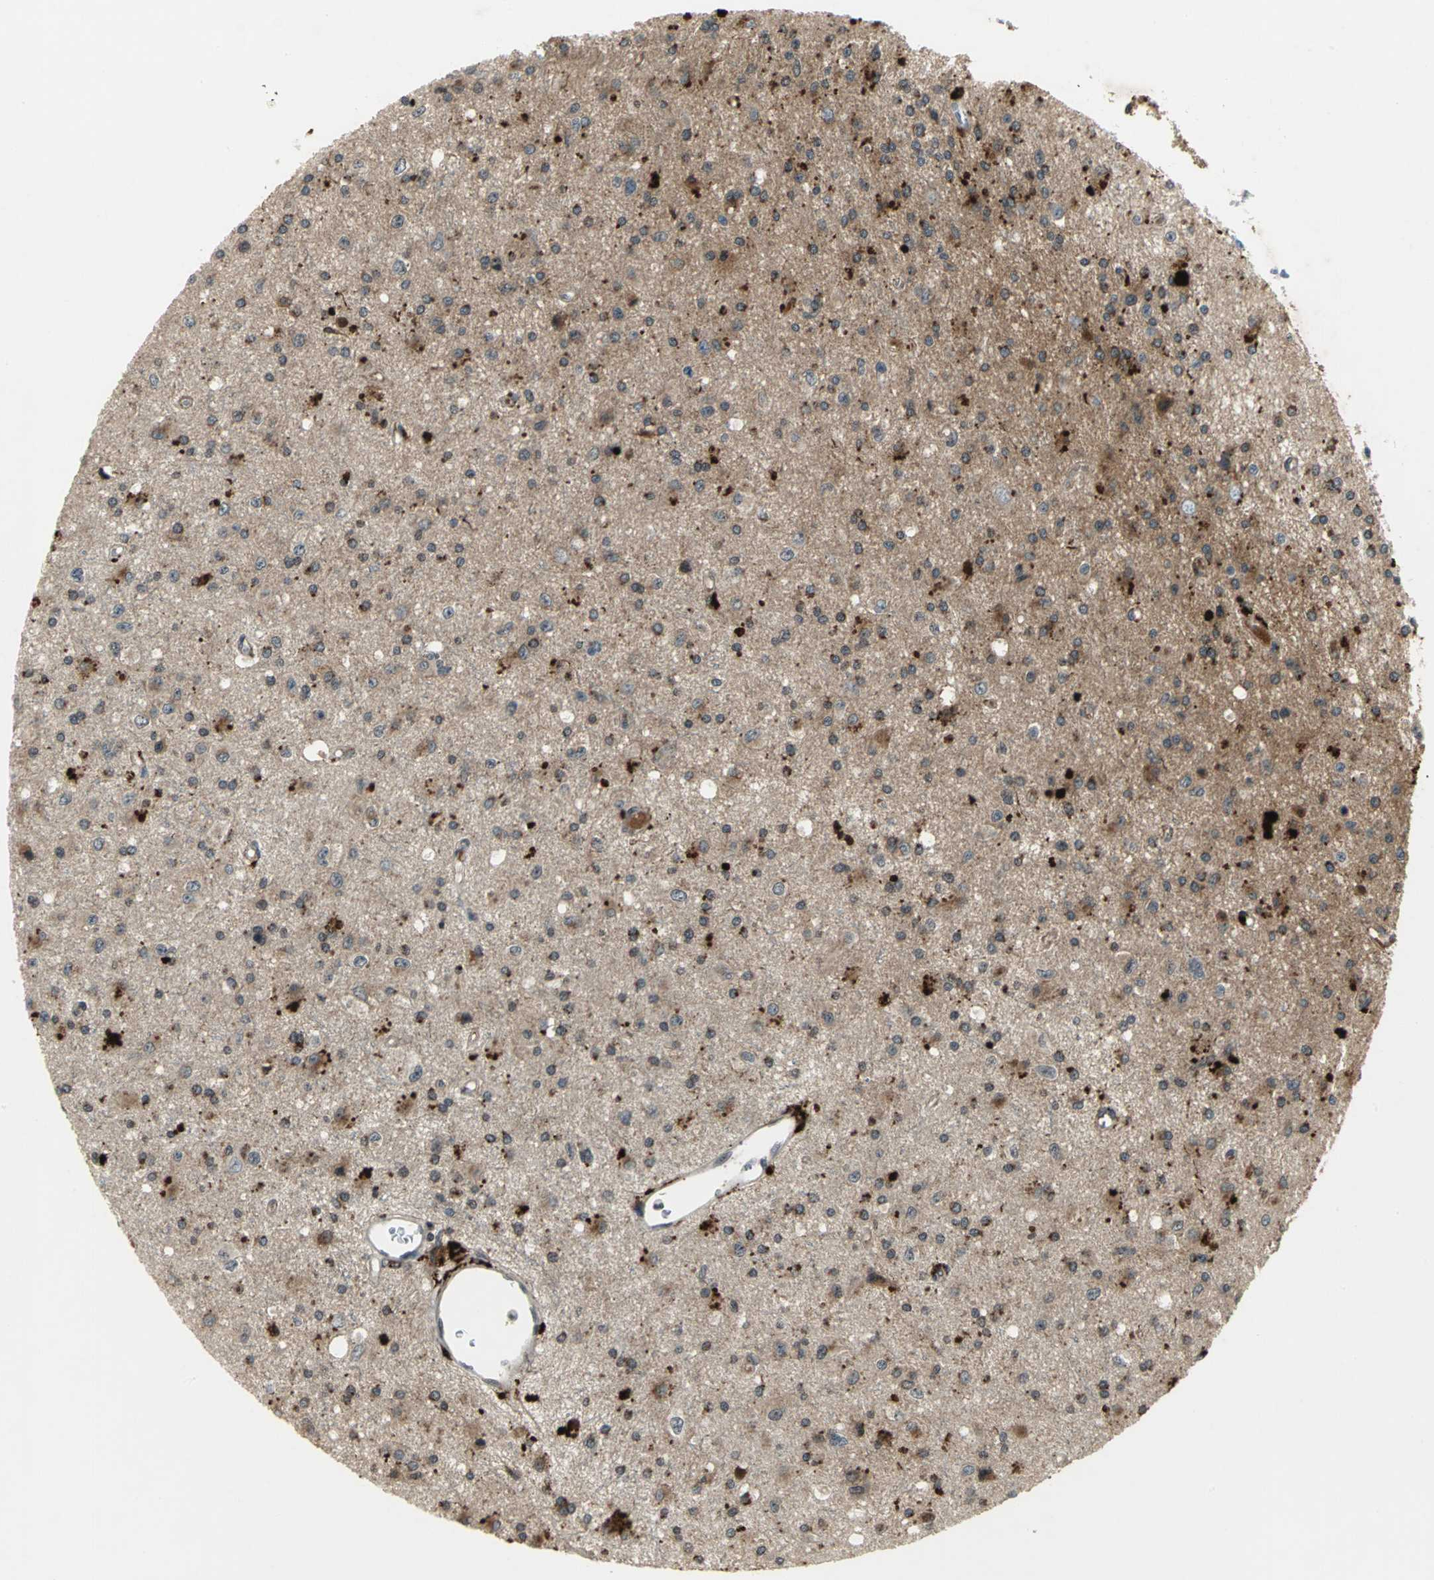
{"staining": {"intensity": "strong", "quantity": "25%-75%", "location": "cytoplasmic/membranous"}, "tissue": "glioma", "cell_type": "Tumor cells", "image_type": "cancer", "snomed": [{"axis": "morphology", "description": "Glioma, malignant, Low grade"}, {"axis": "topography", "description": "Brain"}], "caption": "An image of human malignant glioma (low-grade) stained for a protein exhibits strong cytoplasmic/membranous brown staining in tumor cells. Ihc stains the protein of interest in brown and the nuclei are stained blue.", "gene": "PTGDS", "patient": {"sex": "male", "age": 58}}